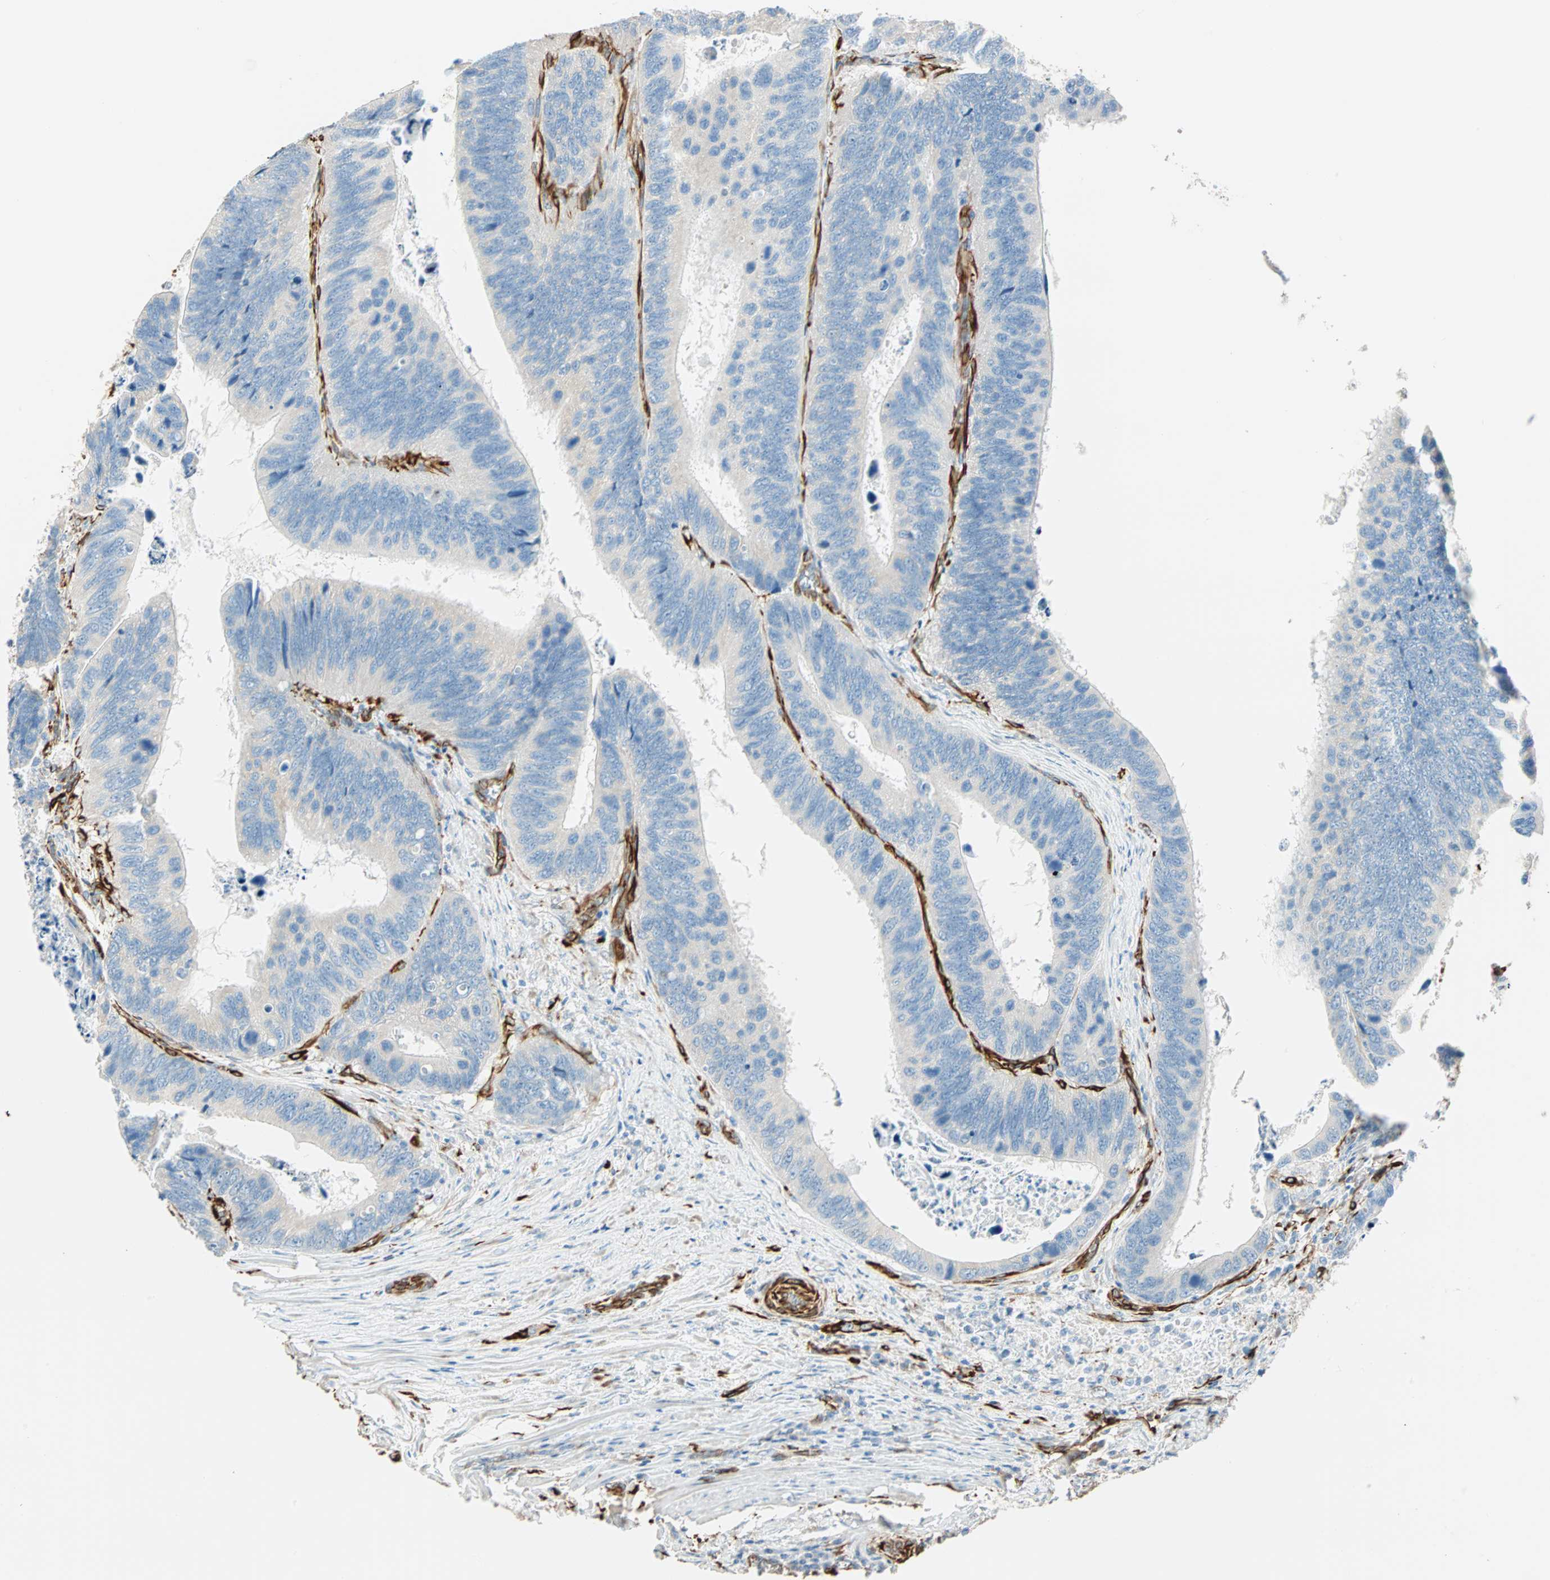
{"staining": {"intensity": "negative", "quantity": "none", "location": "none"}, "tissue": "colorectal cancer", "cell_type": "Tumor cells", "image_type": "cancer", "snomed": [{"axis": "morphology", "description": "Adenocarcinoma, NOS"}, {"axis": "topography", "description": "Colon"}], "caption": "Protein analysis of colorectal adenocarcinoma exhibits no significant positivity in tumor cells. (IHC, brightfield microscopy, high magnification).", "gene": "NES", "patient": {"sex": "male", "age": 72}}